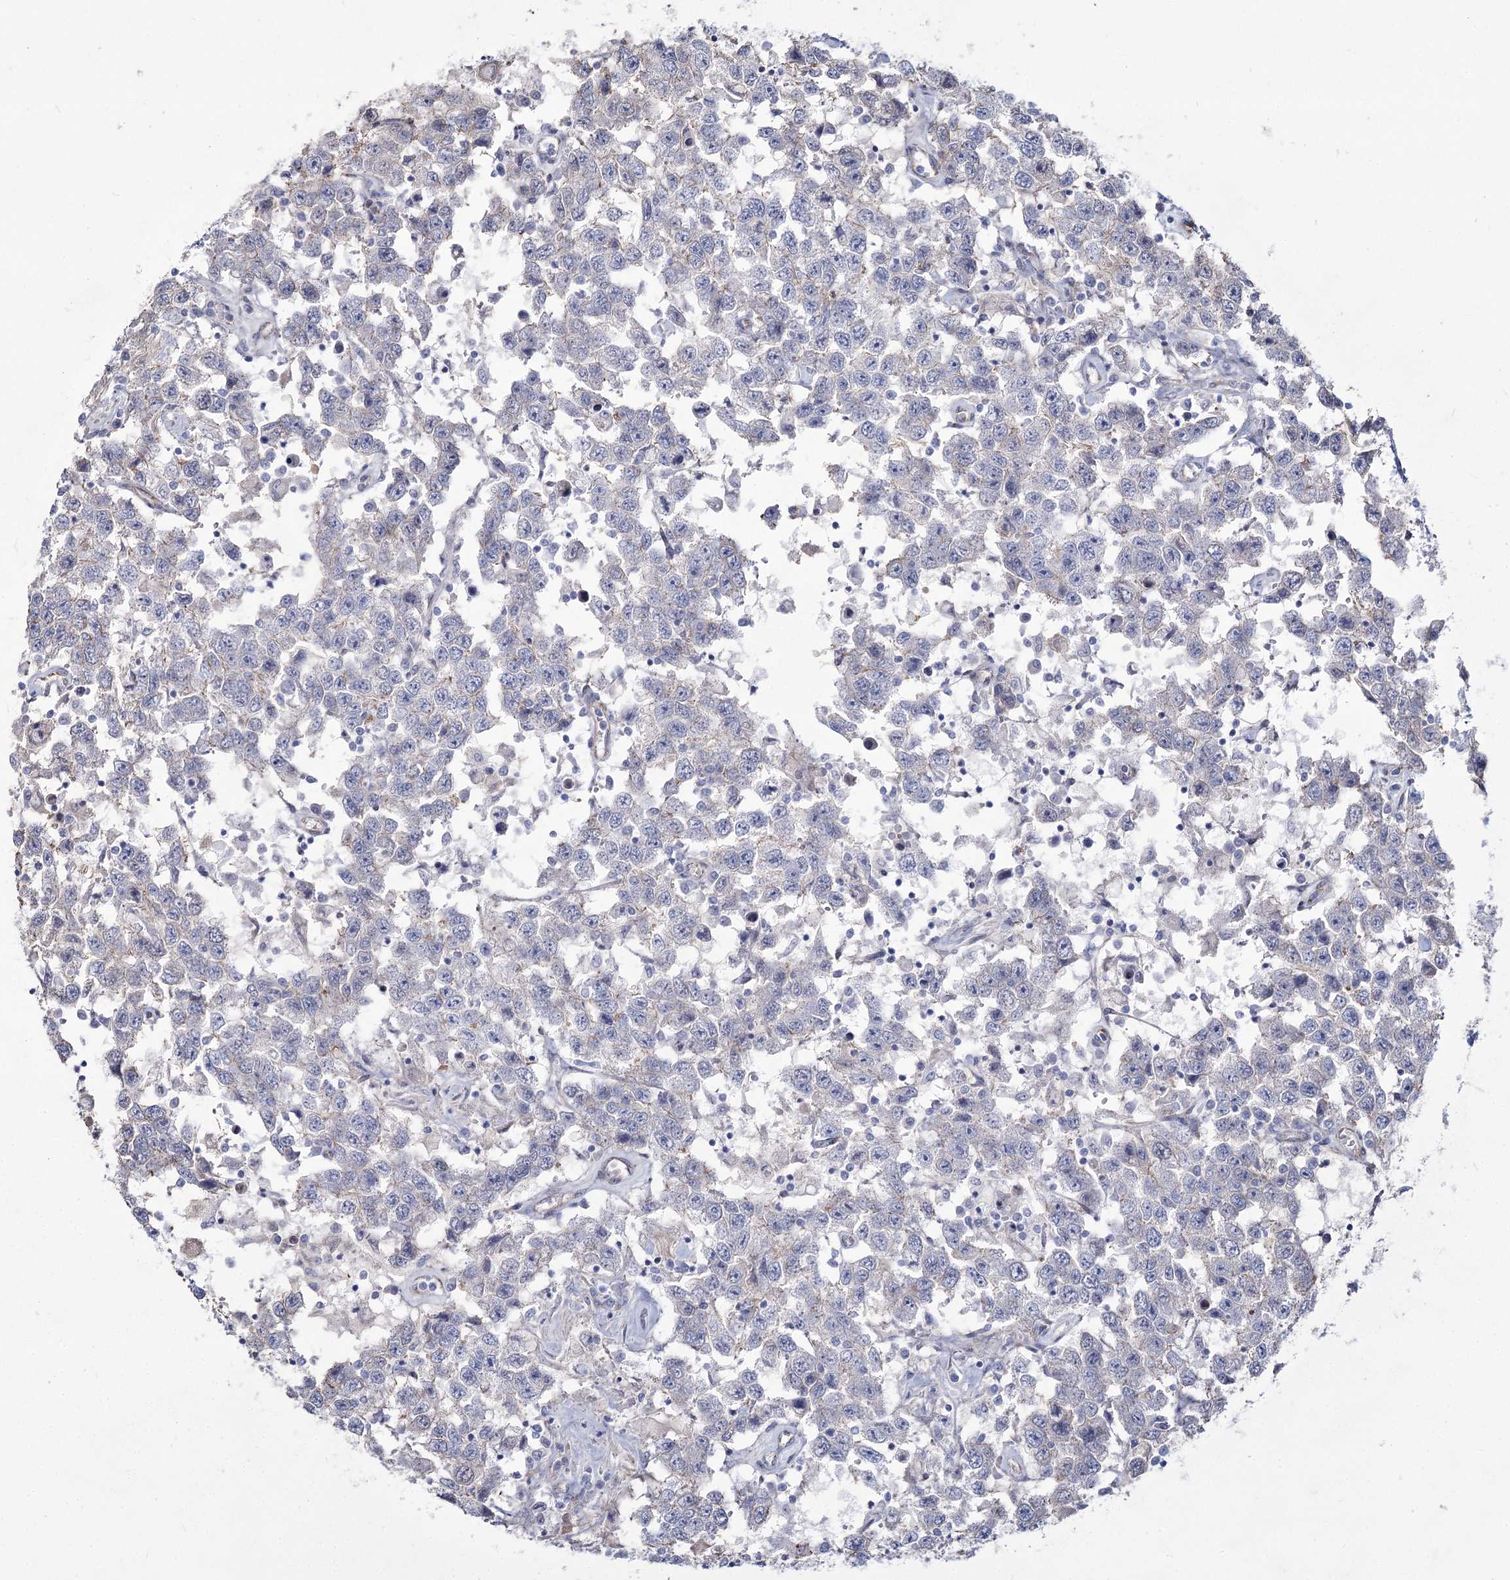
{"staining": {"intensity": "negative", "quantity": "none", "location": "none"}, "tissue": "testis cancer", "cell_type": "Tumor cells", "image_type": "cancer", "snomed": [{"axis": "morphology", "description": "Seminoma, NOS"}, {"axis": "topography", "description": "Testis"}], "caption": "Immunohistochemistry (IHC) histopathology image of testis cancer stained for a protein (brown), which exhibits no positivity in tumor cells. (Brightfield microscopy of DAB immunohistochemistry (IHC) at high magnification).", "gene": "ME3", "patient": {"sex": "male", "age": 41}}